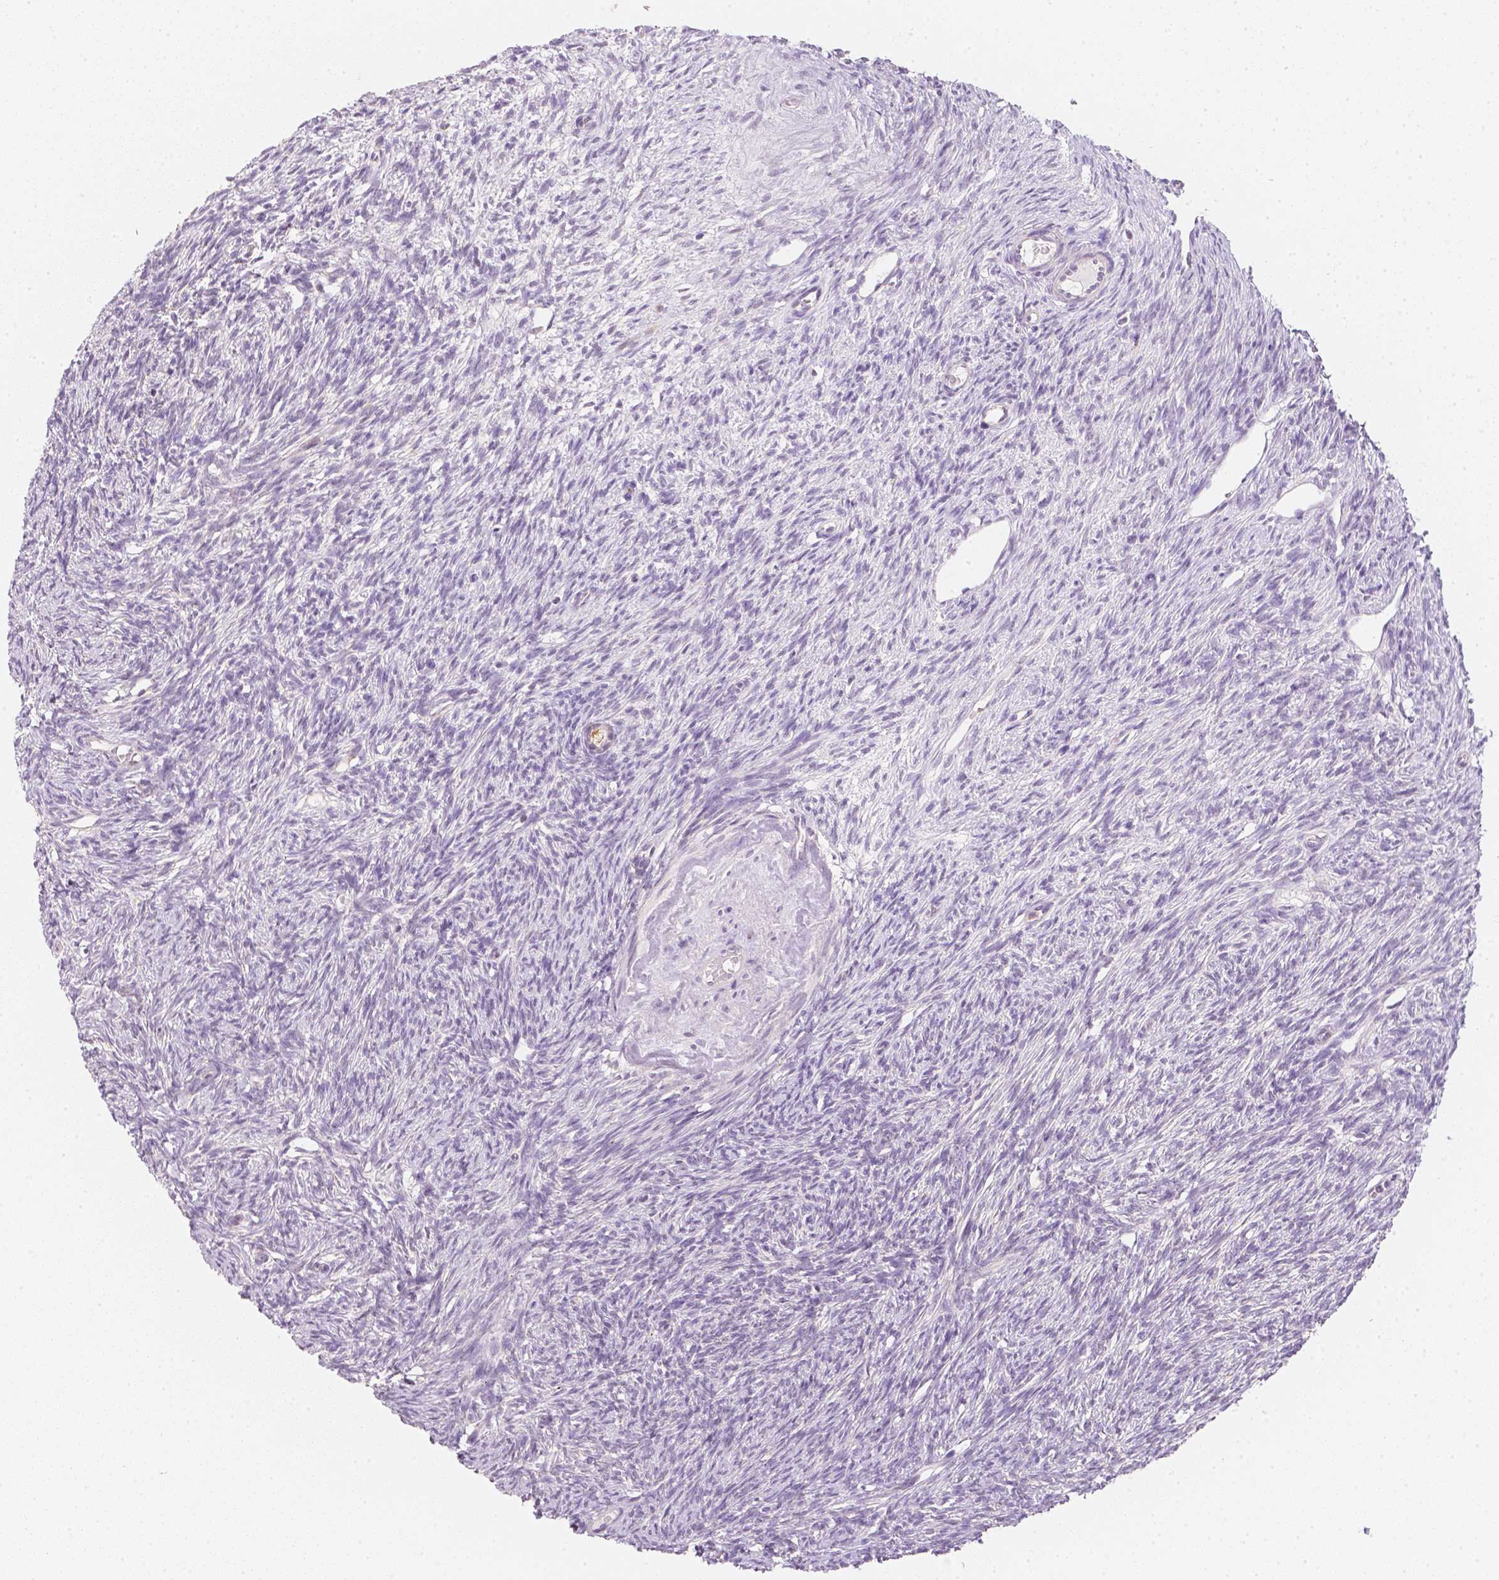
{"staining": {"intensity": "weak", "quantity": ">75%", "location": "cytoplasmic/membranous"}, "tissue": "ovary", "cell_type": "Follicle cells", "image_type": "normal", "snomed": [{"axis": "morphology", "description": "Normal tissue, NOS"}, {"axis": "topography", "description": "Ovary"}], "caption": "This image shows immunohistochemistry (IHC) staining of benign ovary, with low weak cytoplasmic/membranous staining in approximately >75% of follicle cells.", "gene": "NVL", "patient": {"sex": "female", "age": 33}}